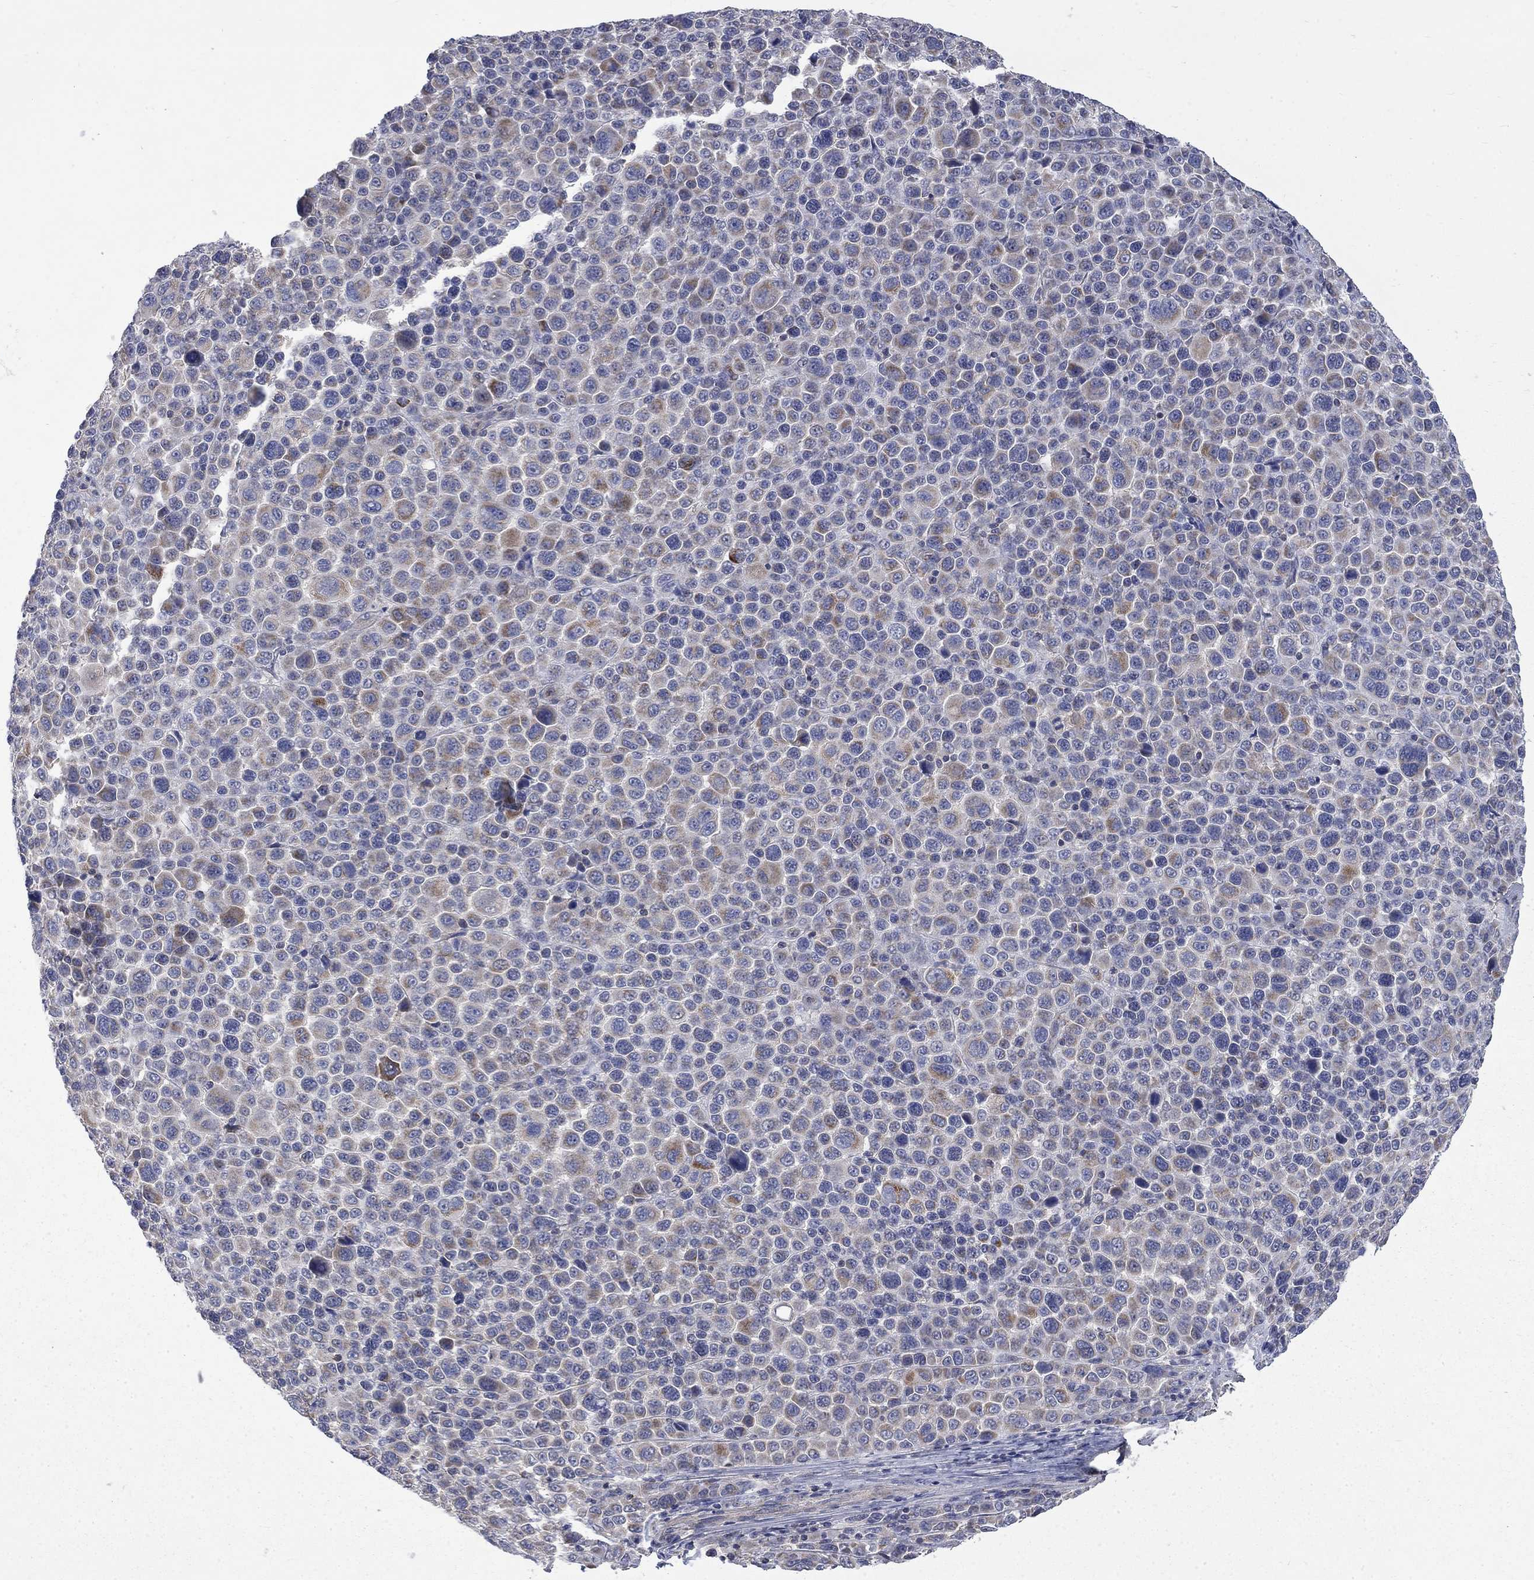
{"staining": {"intensity": "moderate", "quantity": "<25%", "location": "cytoplasmic/membranous"}, "tissue": "melanoma", "cell_type": "Tumor cells", "image_type": "cancer", "snomed": [{"axis": "morphology", "description": "Malignant melanoma, NOS"}, {"axis": "topography", "description": "Skin"}], "caption": "The micrograph demonstrates staining of malignant melanoma, revealing moderate cytoplasmic/membranous protein expression (brown color) within tumor cells.", "gene": "HSPA12A", "patient": {"sex": "female", "age": 57}}